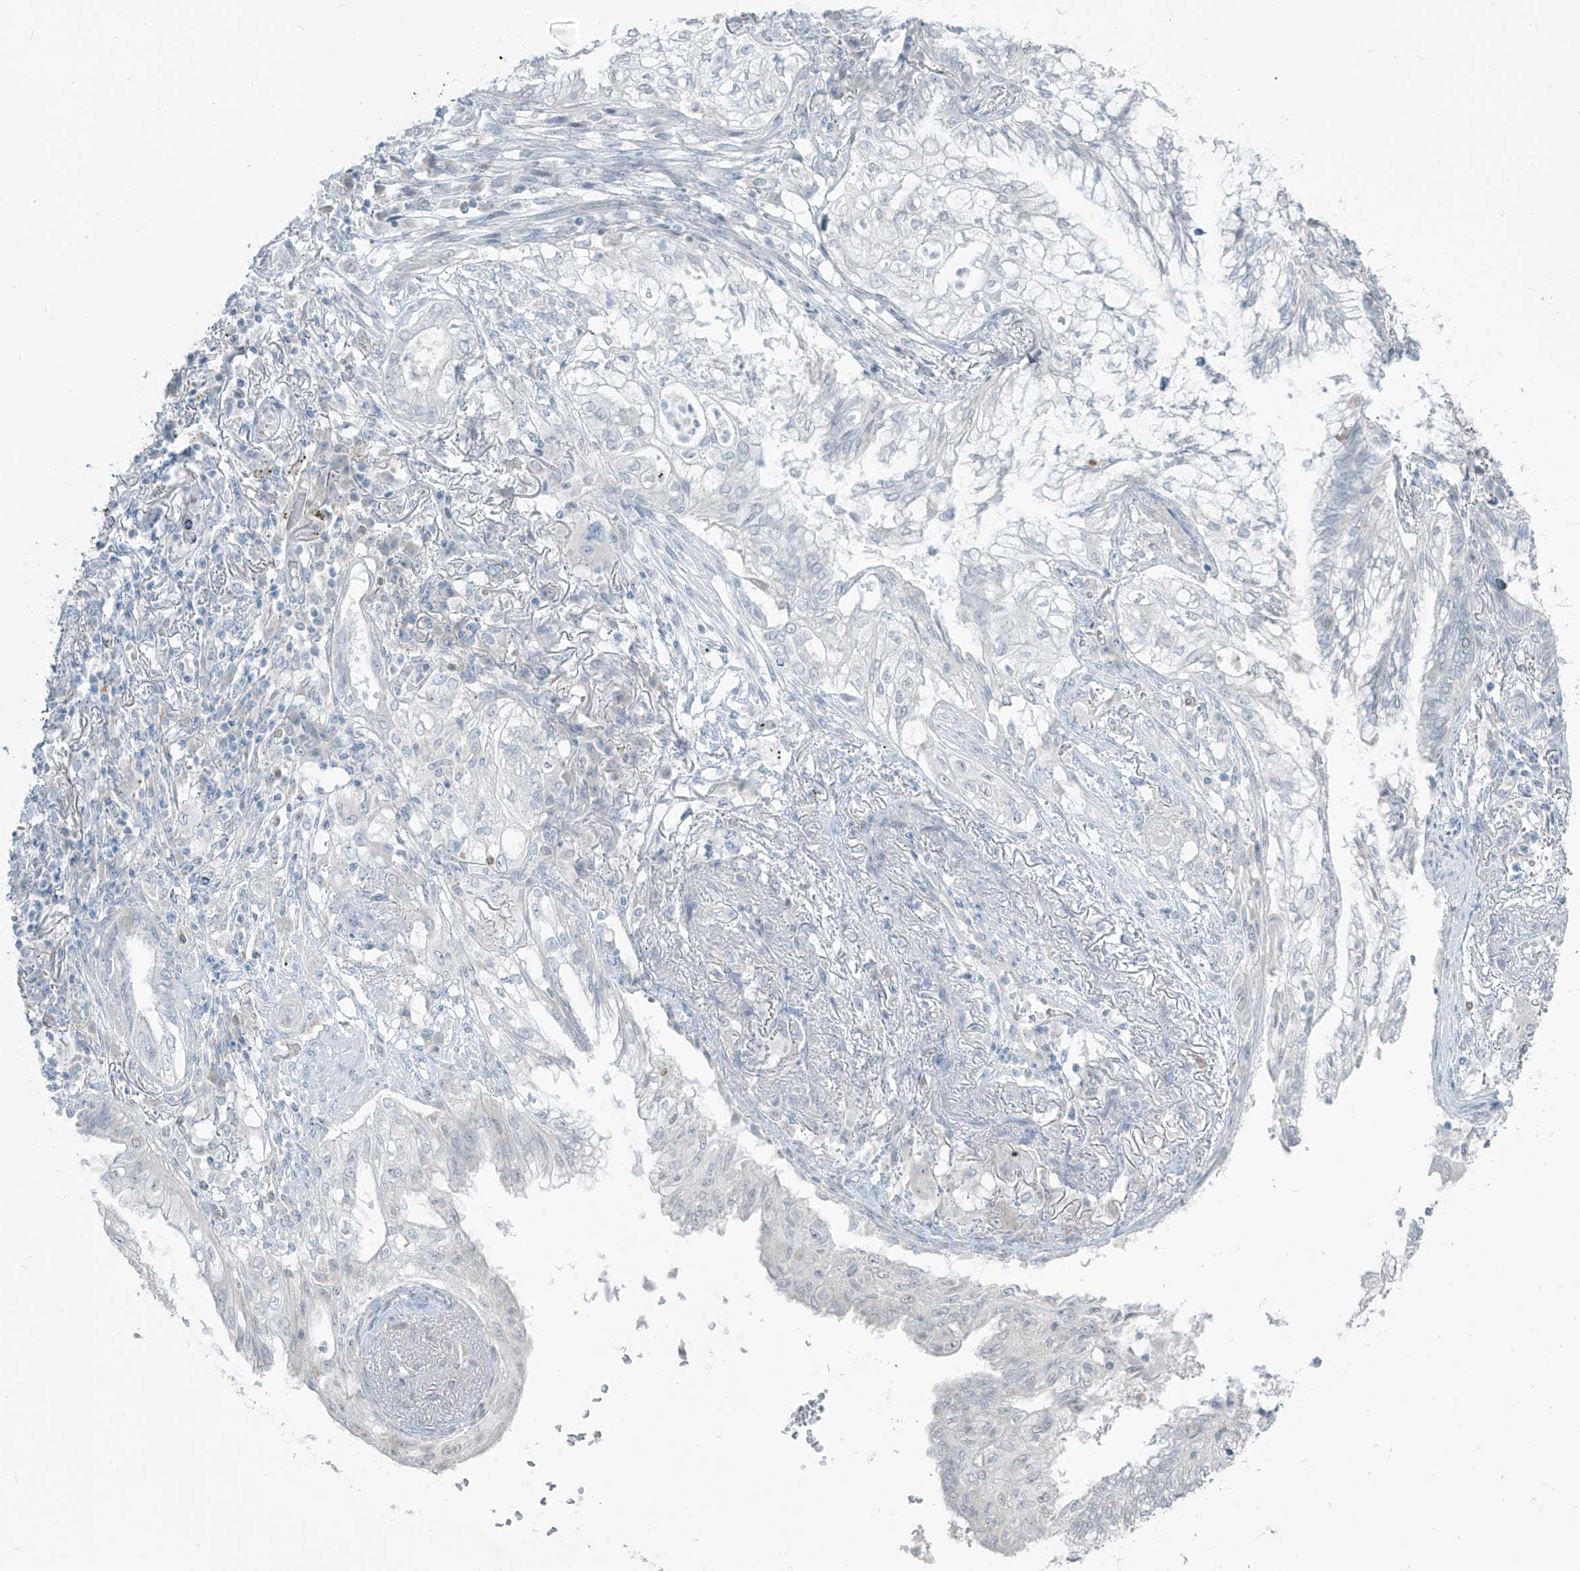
{"staining": {"intensity": "negative", "quantity": "none", "location": "none"}, "tissue": "lung cancer", "cell_type": "Tumor cells", "image_type": "cancer", "snomed": [{"axis": "morphology", "description": "Adenocarcinoma, NOS"}, {"axis": "topography", "description": "Lung"}], "caption": "Tumor cells are negative for brown protein staining in adenocarcinoma (lung). (Brightfield microscopy of DAB (3,3'-diaminobenzidine) IHC at high magnification).", "gene": "PRDM6", "patient": {"sex": "female", "age": 70}}